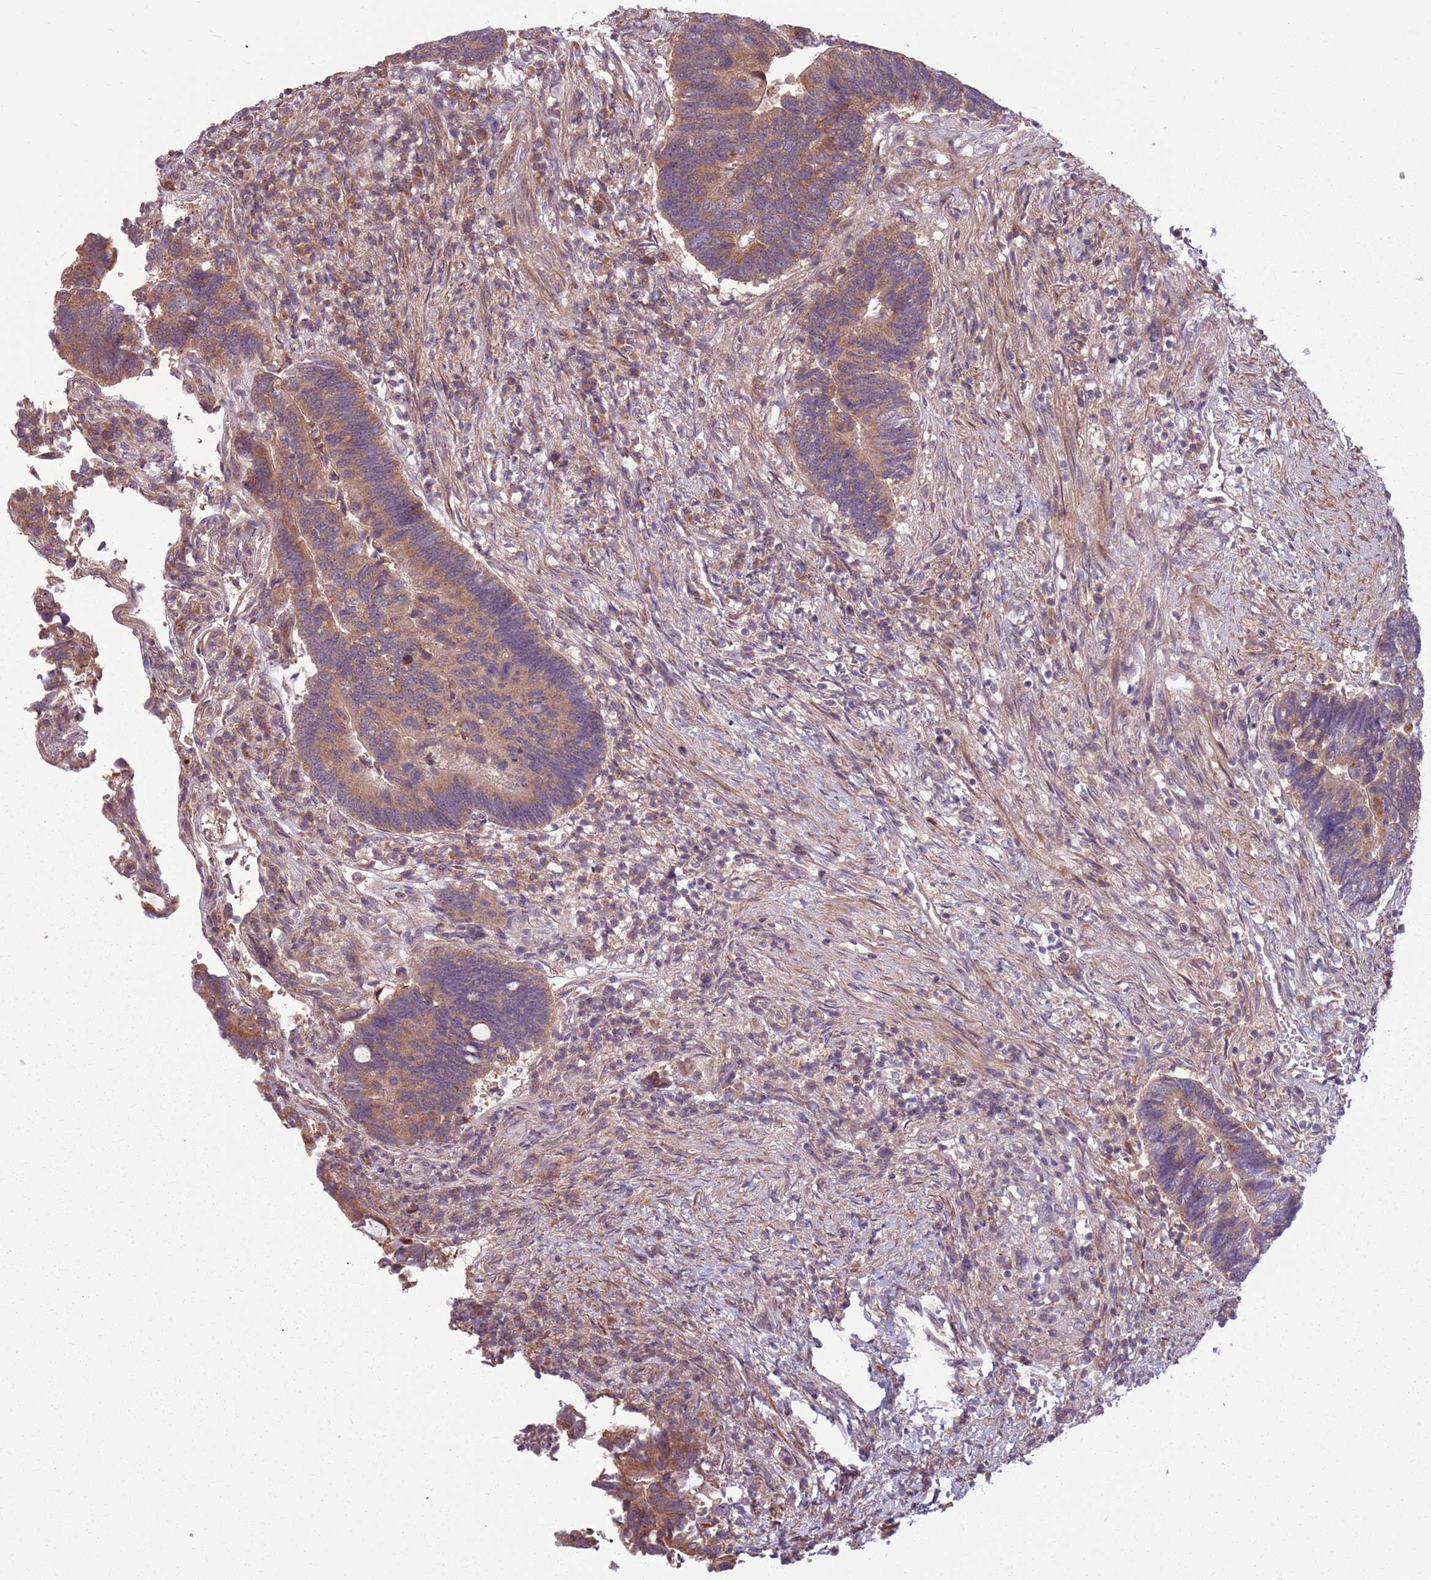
{"staining": {"intensity": "moderate", "quantity": ">75%", "location": "cytoplasmic/membranous"}, "tissue": "colorectal cancer", "cell_type": "Tumor cells", "image_type": "cancer", "snomed": [{"axis": "morphology", "description": "Adenocarcinoma, NOS"}, {"axis": "topography", "description": "Colon"}], "caption": "Colorectal cancer (adenocarcinoma) stained with a protein marker exhibits moderate staining in tumor cells.", "gene": "RPL21", "patient": {"sex": "male", "age": 87}}